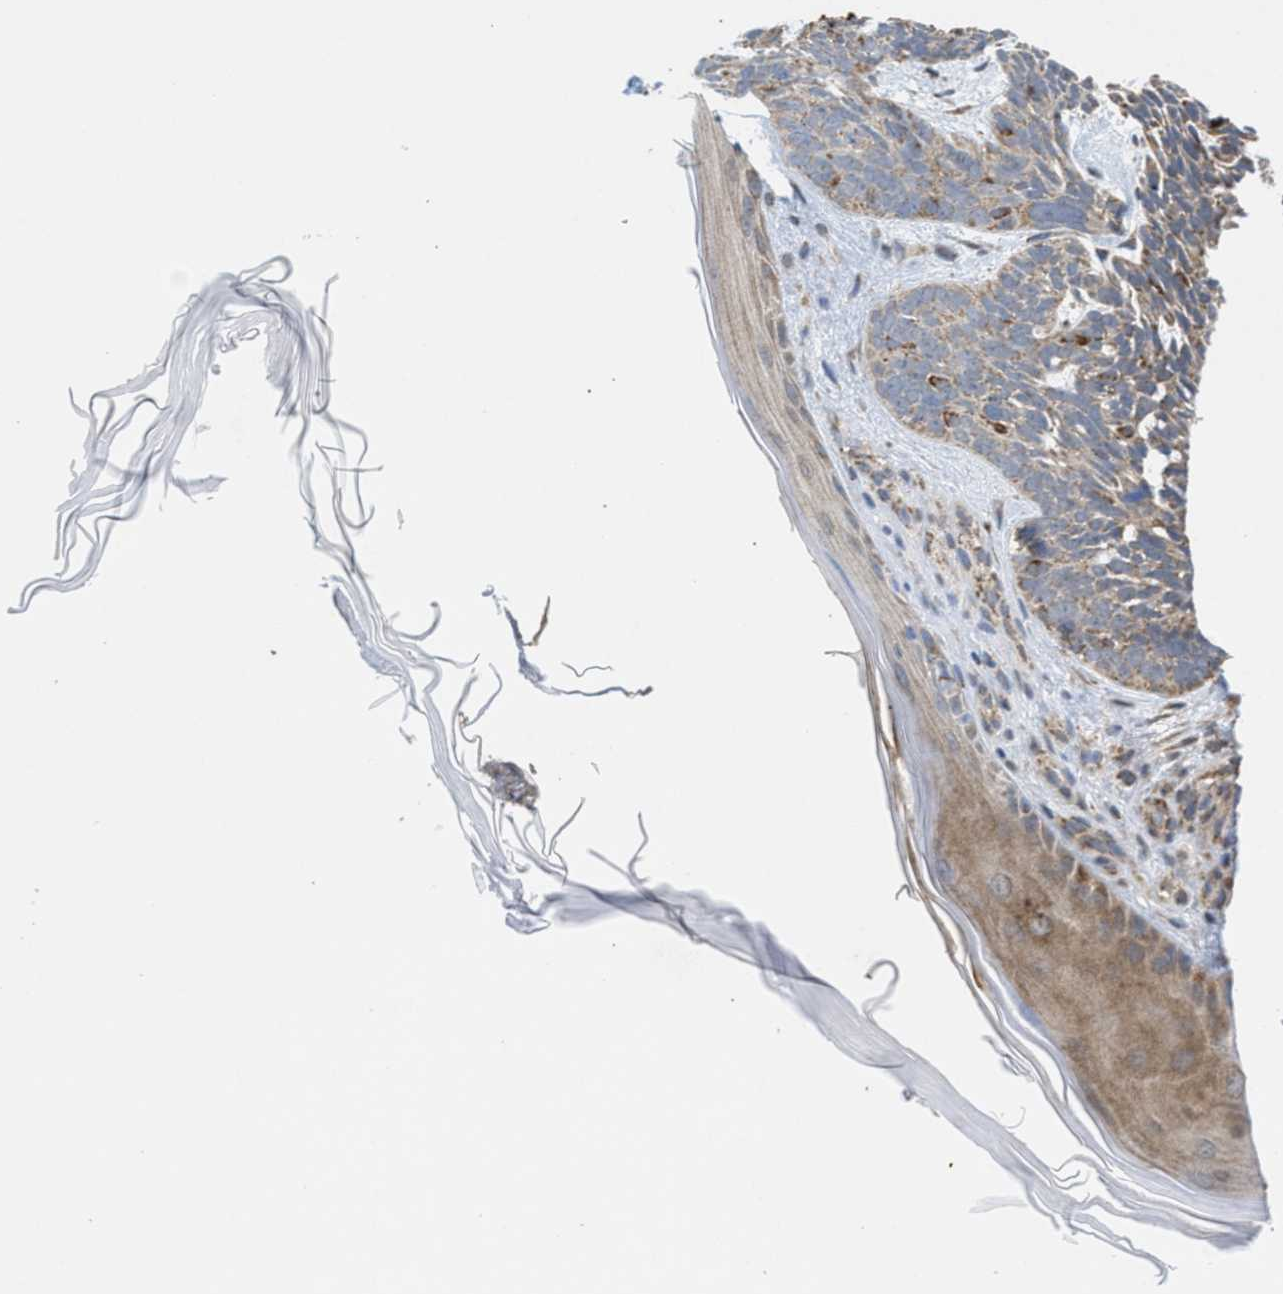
{"staining": {"intensity": "weak", "quantity": "25%-75%", "location": "cytoplasmic/membranous"}, "tissue": "skin cancer", "cell_type": "Tumor cells", "image_type": "cancer", "snomed": [{"axis": "morphology", "description": "Basal cell carcinoma"}, {"axis": "topography", "description": "Skin"}, {"axis": "topography", "description": "Skin of head"}], "caption": "An IHC photomicrograph of tumor tissue is shown. Protein staining in brown labels weak cytoplasmic/membranous positivity in skin cancer within tumor cells.", "gene": "TACO1", "patient": {"sex": "female", "age": 85}}